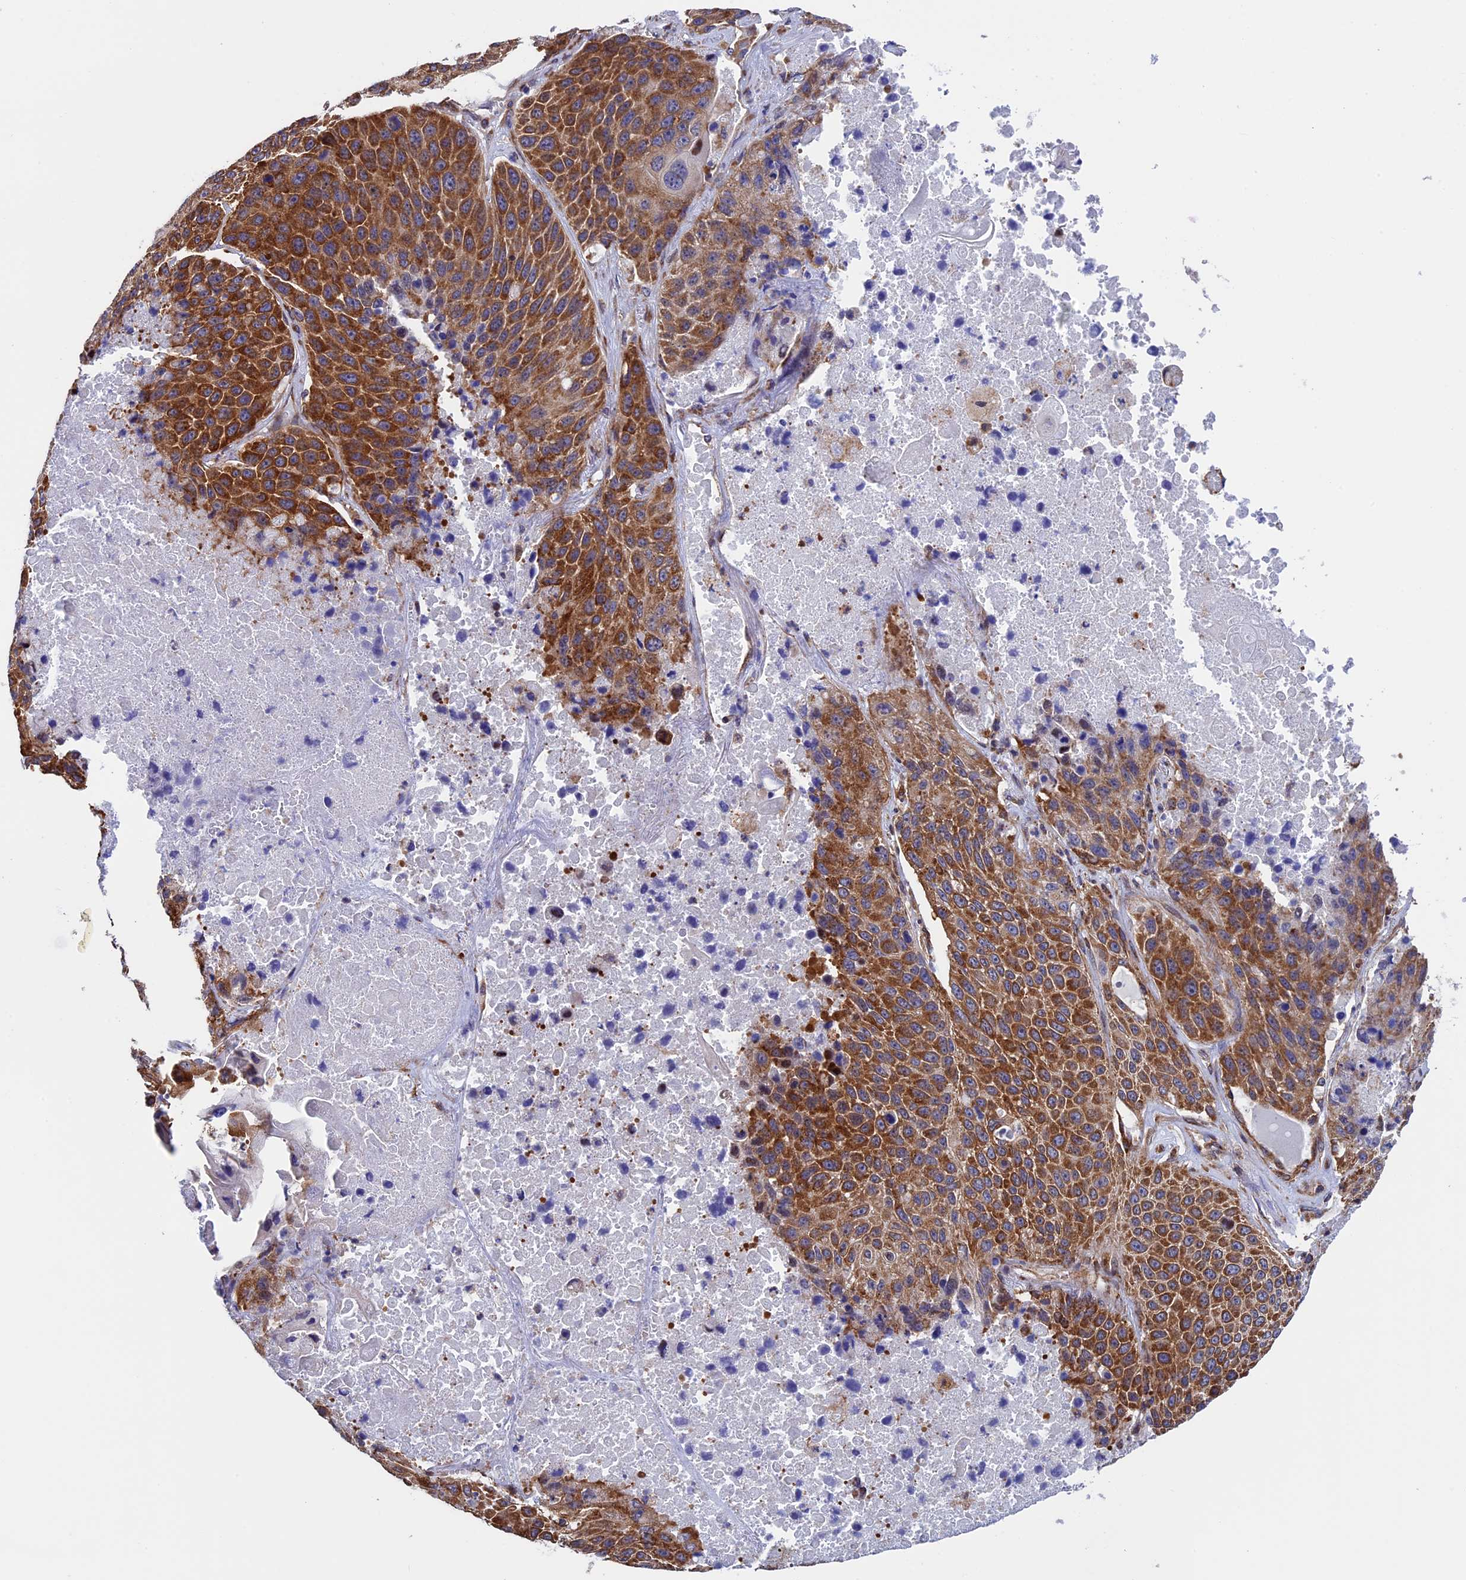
{"staining": {"intensity": "strong", "quantity": ">75%", "location": "nuclear"}, "tissue": "lung cancer", "cell_type": "Tumor cells", "image_type": "cancer", "snomed": [{"axis": "morphology", "description": "Squamous cell carcinoma, NOS"}, {"axis": "topography", "description": "Lung"}], "caption": "The histopathology image demonstrates immunohistochemical staining of squamous cell carcinoma (lung). There is strong nuclear staining is seen in approximately >75% of tumor cells.", "gene": "SLC9A5", "patient": {"sex": "male", "age": 61}}